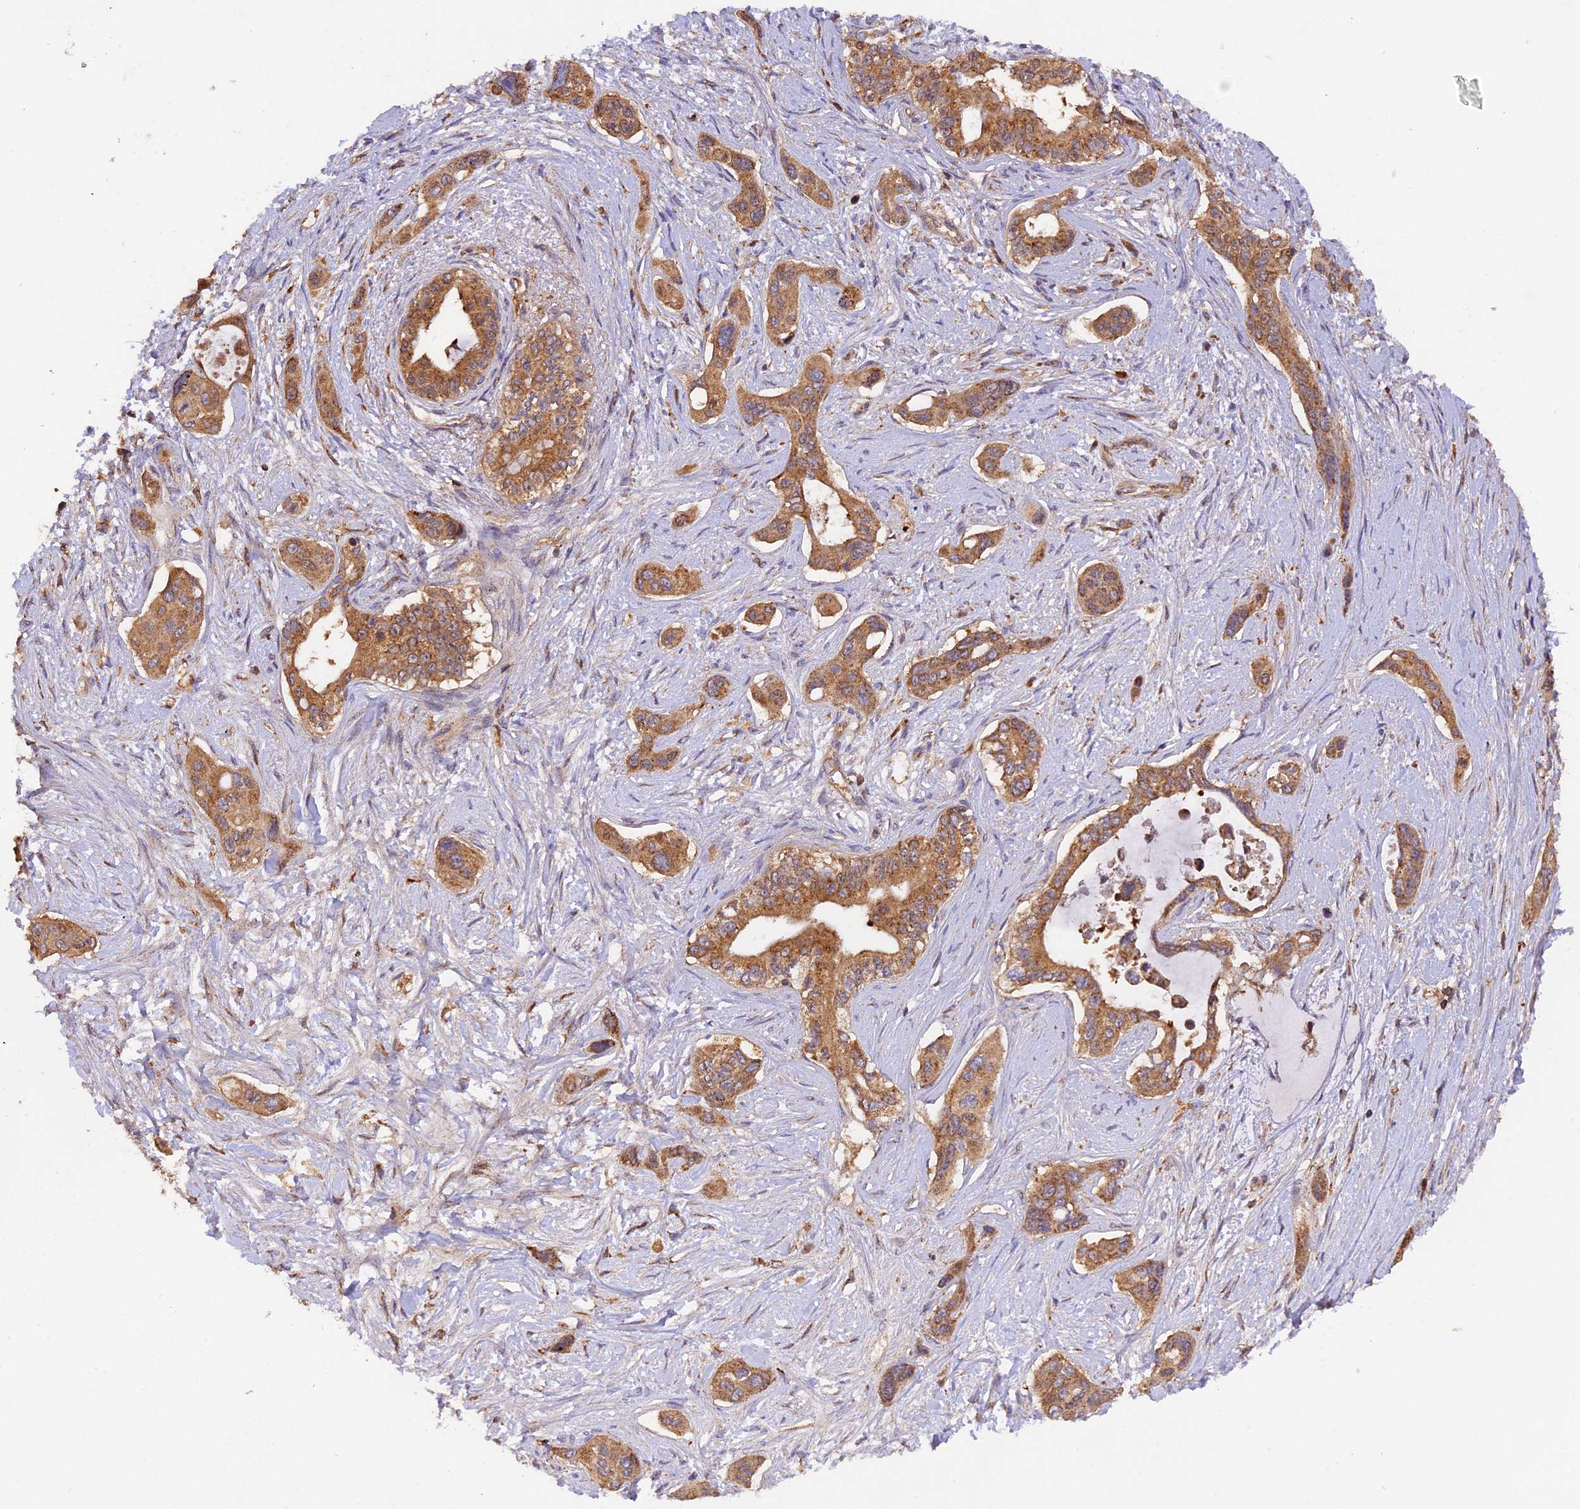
{"staining": {"intensity": "moderate", "quantity": ">75%", "location": "cytoplasmic/membranous"}, "tissue": "pancreatic cancer", "cell_type": "Tumor cells", "image_type": "cancer", "snomed": [{"axis": "morphology", "description": "Adenocarcinoma, NOS"}, {"axis": "topography", "description": "Pancreas"}], "caption": "Human adenocarcinoma (pancreatic) stained with a protein marker demonstrates moderate staining in tumor cells.", "gene": "PEX3", "patient": {"sex": "male", "age": 72}}